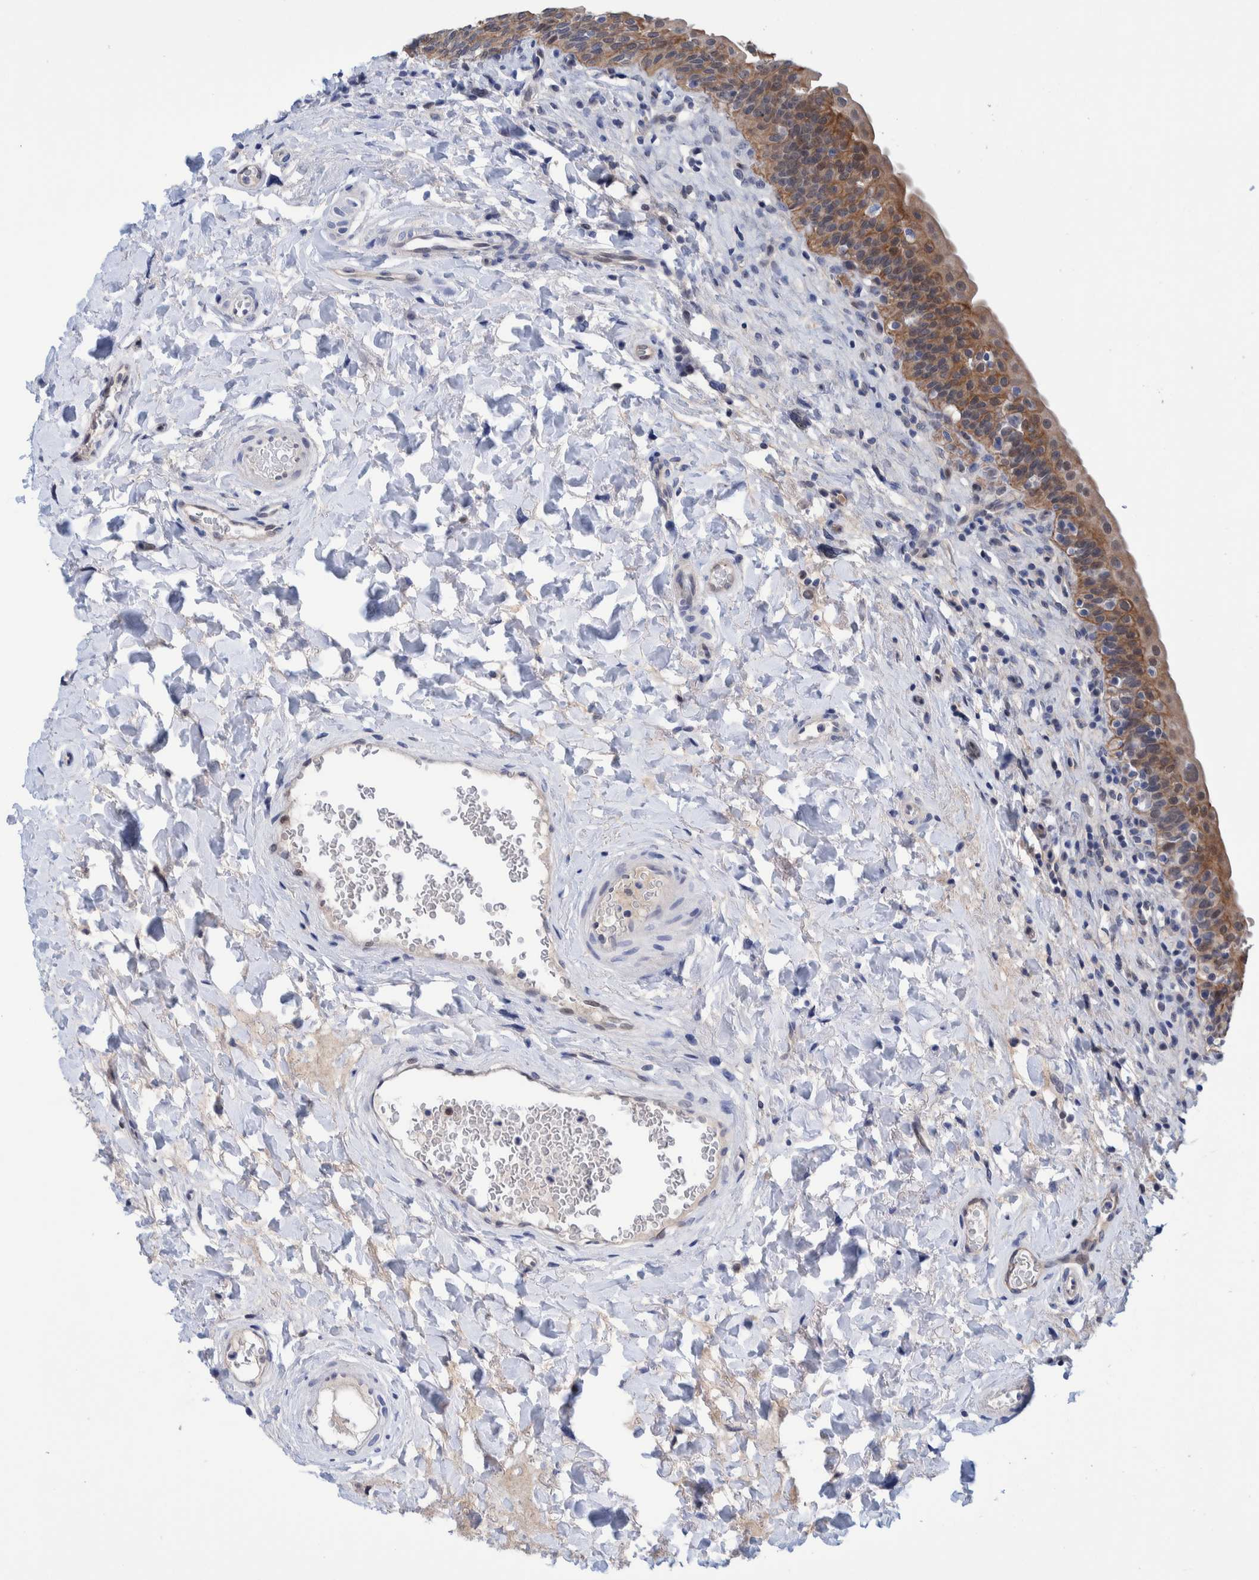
{"staining": {"intensity": "moderate", "quantity": ">75%", "location": "cytoplasmic/membranous,nuclear"}, "tissue": "urinary bladder", "cell_type": "Urothelial cells", "image_type": "normal", "snomed": [{"axis": "morphology", "description": "Normal tissue, NOS"}, {"axis": "topography", "description": "Urinary bladder"}], "caption": "Immunohistochemical staining of normal human urinary bladder shows moderate cytoplasmic/membranous,nuclear protein positivity in about >75% of urothelial cells. (DAB (3,3'-diaminobenzidine) IHC, brown staining for protein, blue staining for nuclei).", "gene": "PFAS", "patient": {"sex": "male", "age": 83}}